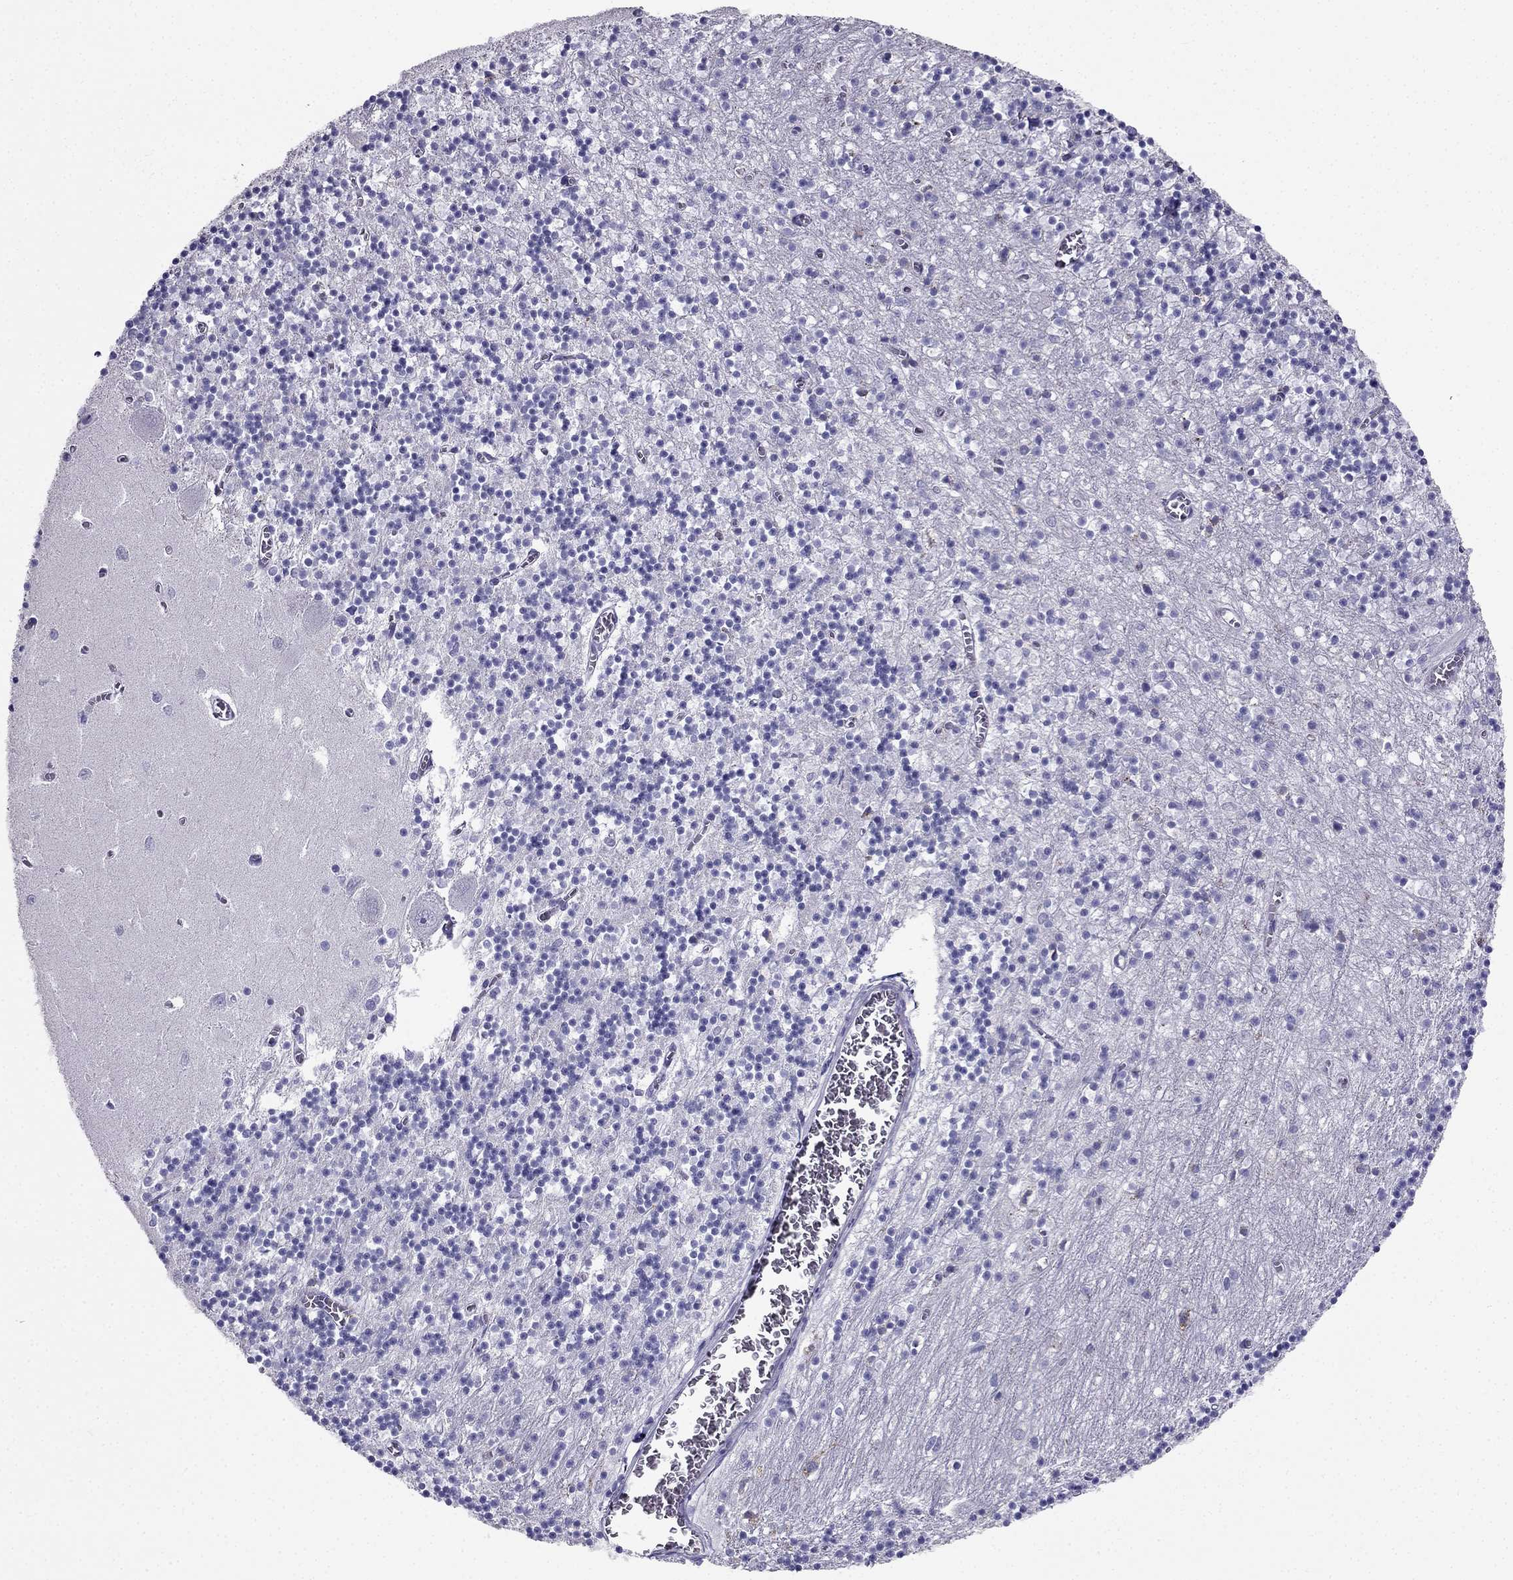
{"staining": {"intensity": "negative", "quantity": "none", "location": "none"}, "tissue": "cerebellum", "cell_type": "Cells in granular layer", "image_type": "normal", "snomed": [{"axis": "morphology", "description": "Normal tissue, NOS"}, {"axis": "topography", "description": "Cerebellum"}], "caption": "Photomicrograph shows no protein positivity in cells in granular layer of benign cerebellum.", "gene": "PTH", "patient": {"sex": "female", "age": 64}}